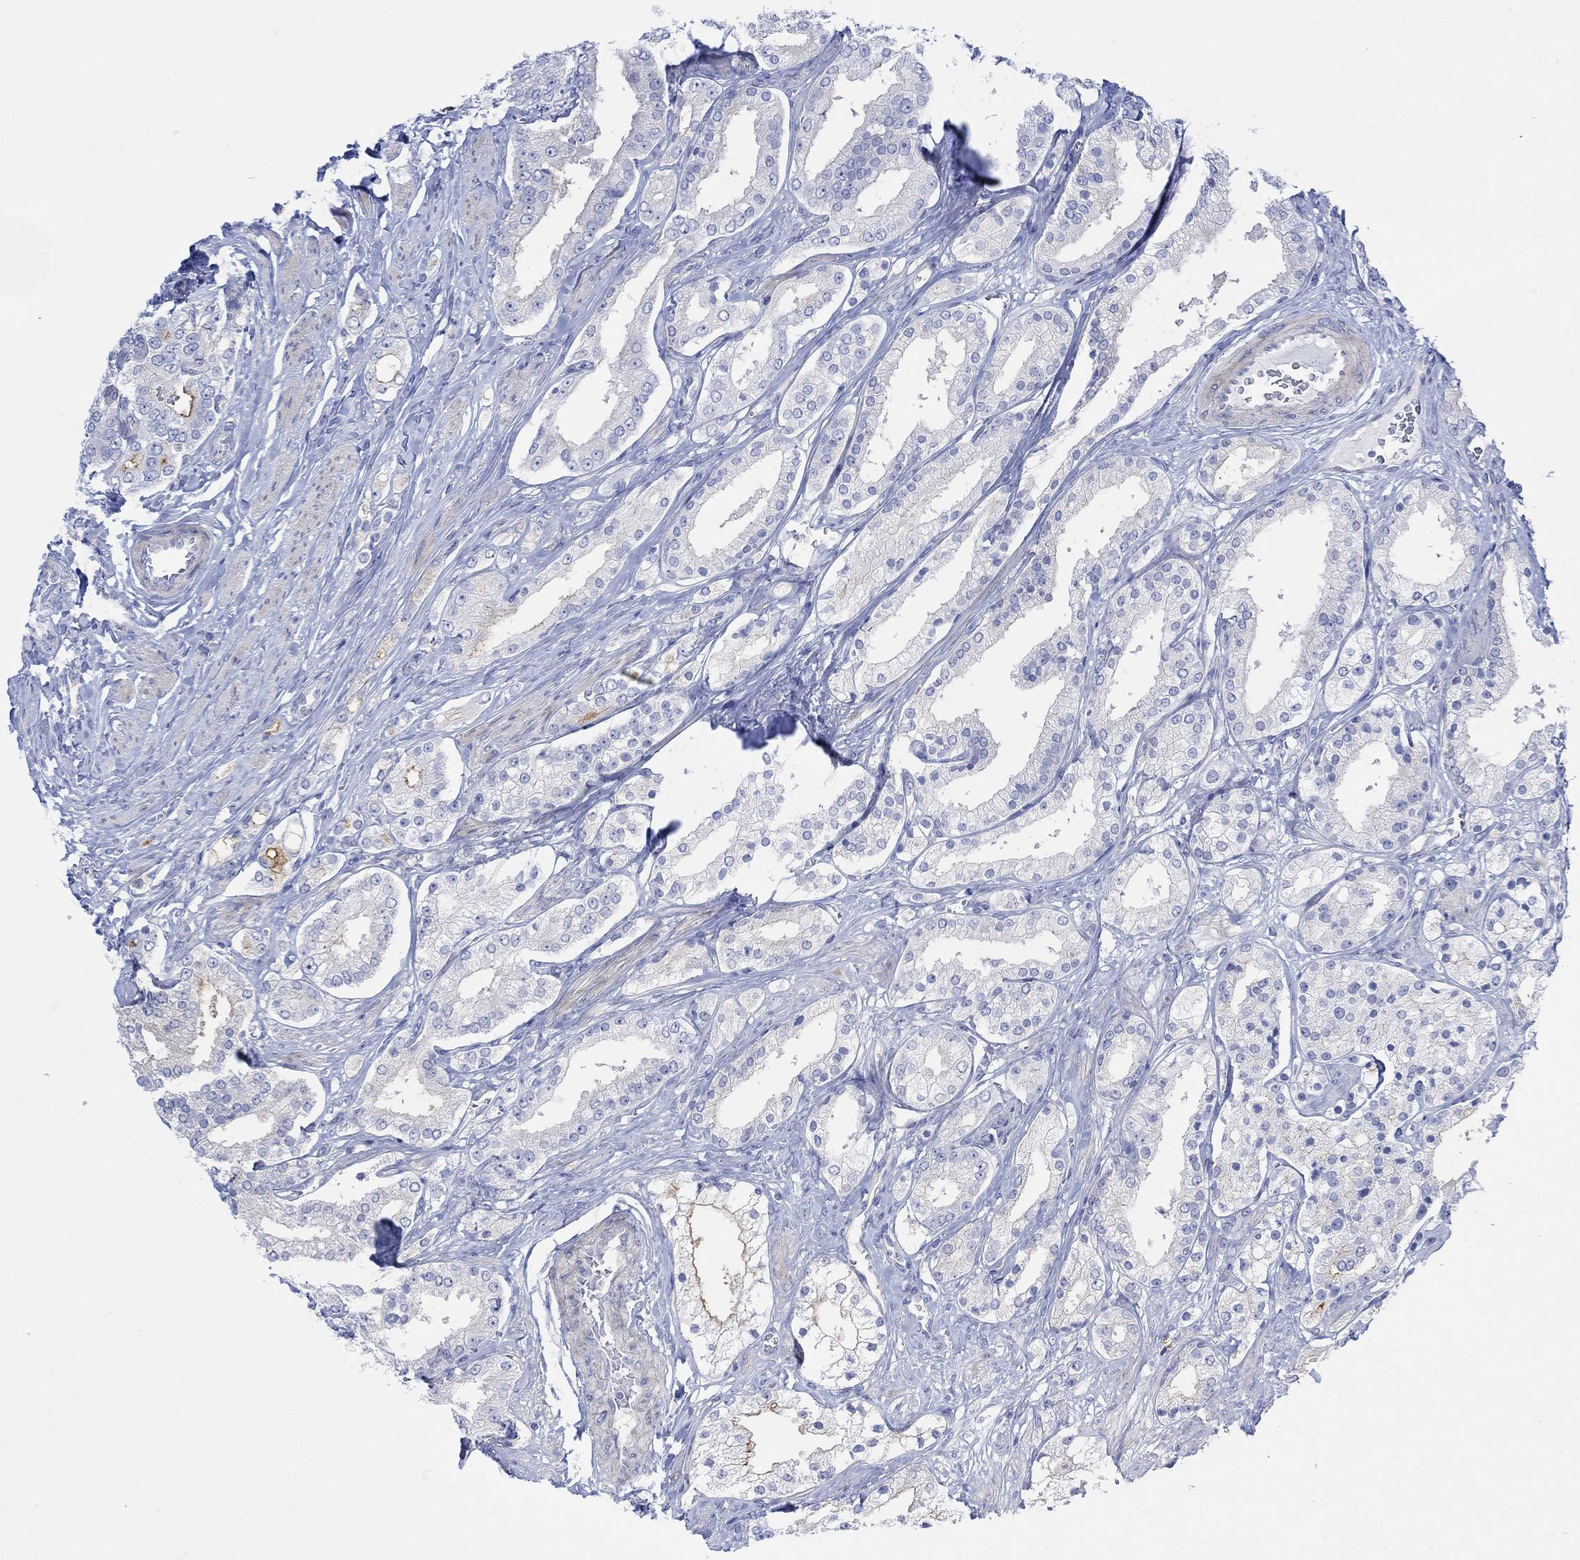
{"staining": {"intensity": "weak", "quantity": "<25%", "location": "cytoplasmic/membranous"}, "tissue": "prostate cancer", "cell_type": "Tumor cells", "image_type": "cancer", "snomed": [{"axis": "morphology", "description": "Adenocarcinoma, NOS"}, {"axis": "topography", "description": "Prostate and seminal vesicle, NOS"}, {"axis": "topography", "description": "Prostate"}], "caption": "Prostate cancer stained for a protein using IHC displays no expression tumor cells.", "gene": "TLDC2", "patient": {"sex": "male", "age": 67}}